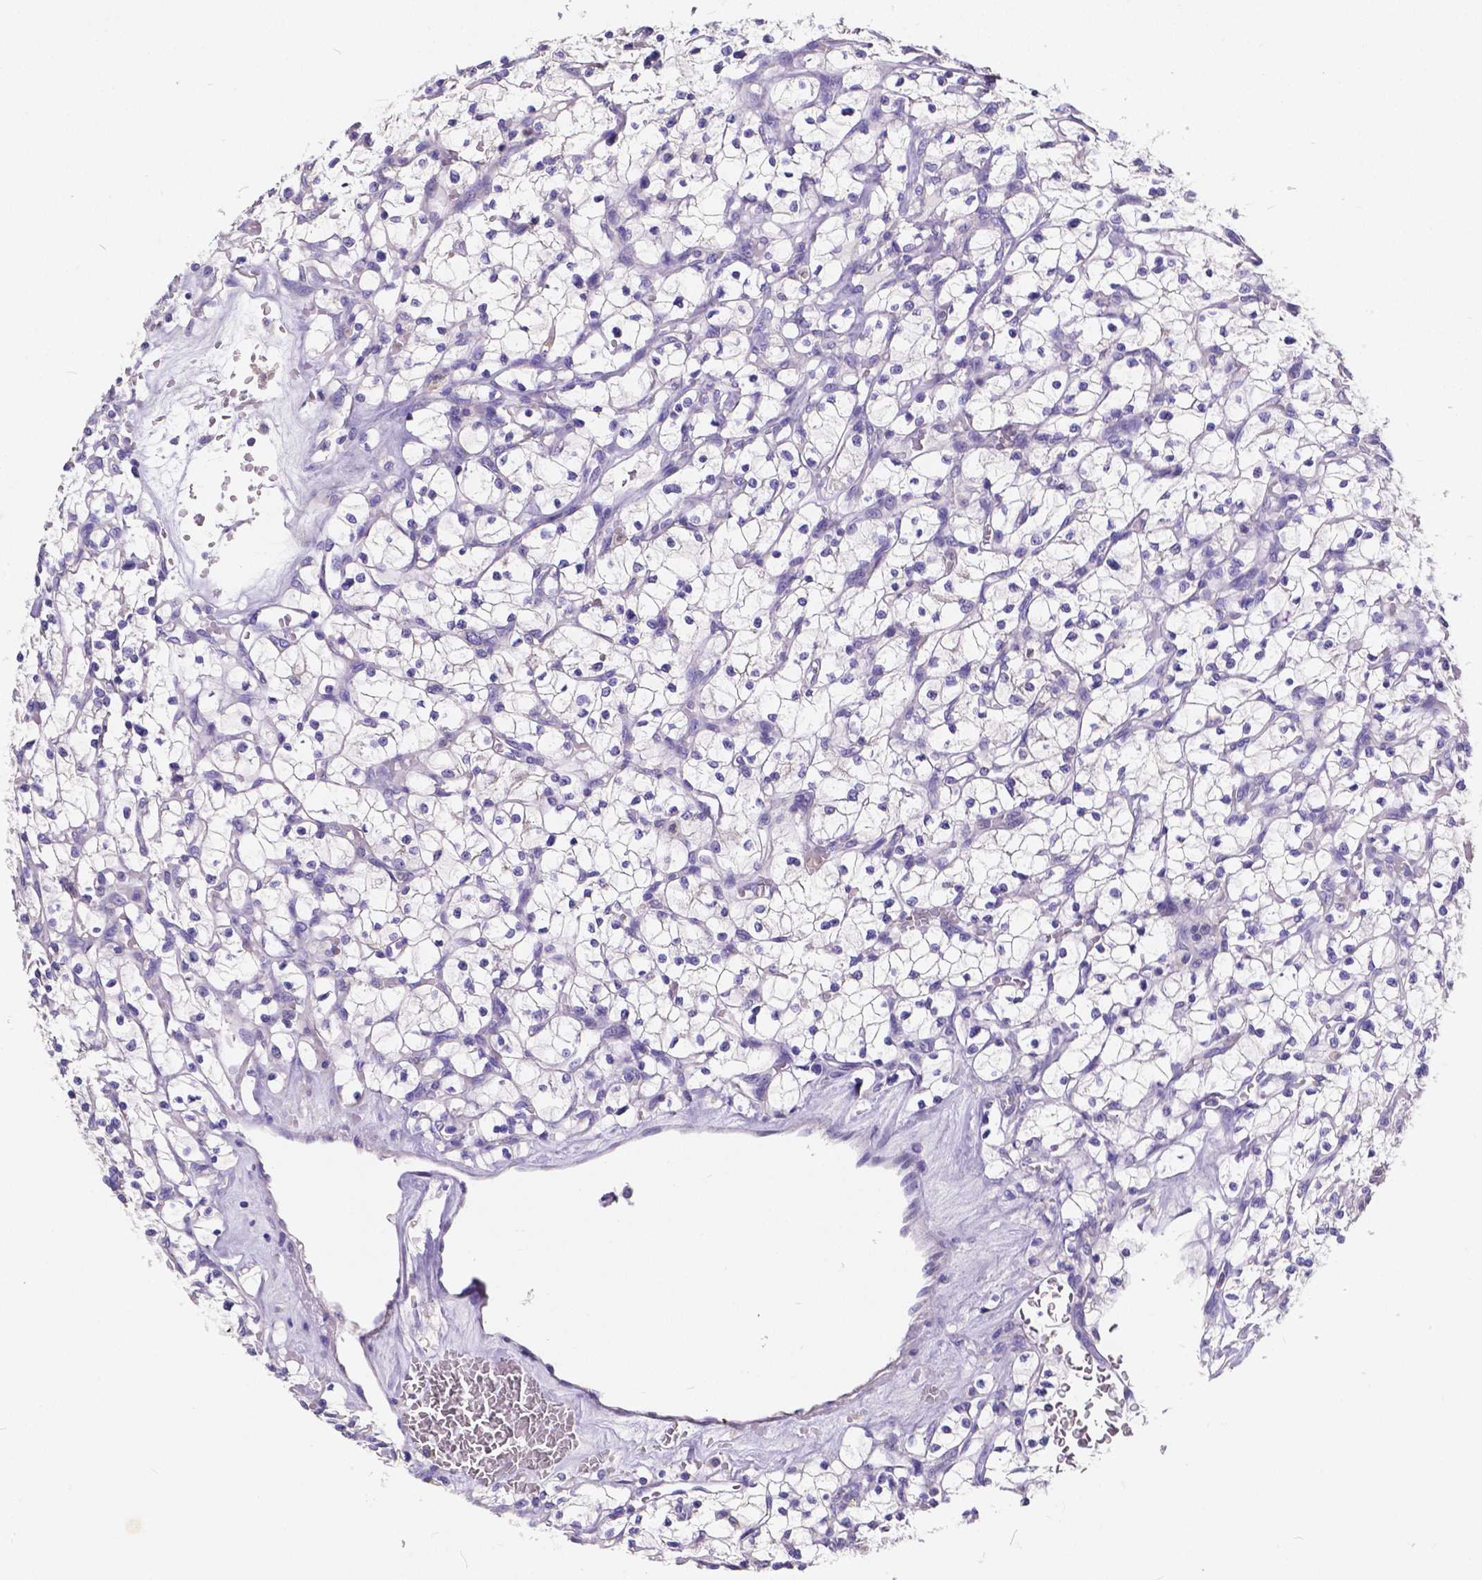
{"staining": {"intensity": "negative", "quantity": "none", "location": "none"}, "tissue": "renal cancer", "cell_type": "Tumor cells", "image_type": "cancer", "snomed": [{"axis": "morphology", "description": "Adenocarcinoma, NOS"}, {"axis": "topography", "description": "Kidney"}], "caption": "Photomicrograph shows no protein positivity in tumor cells of renal cancer tissue. (DAB (3,3'-diaminobenzidine) immunohistochemistry visualized using brightfield microscopy, high magnification).", "gene": "ATP6V1D", "patient": {"sex": "female", "age": 64}}